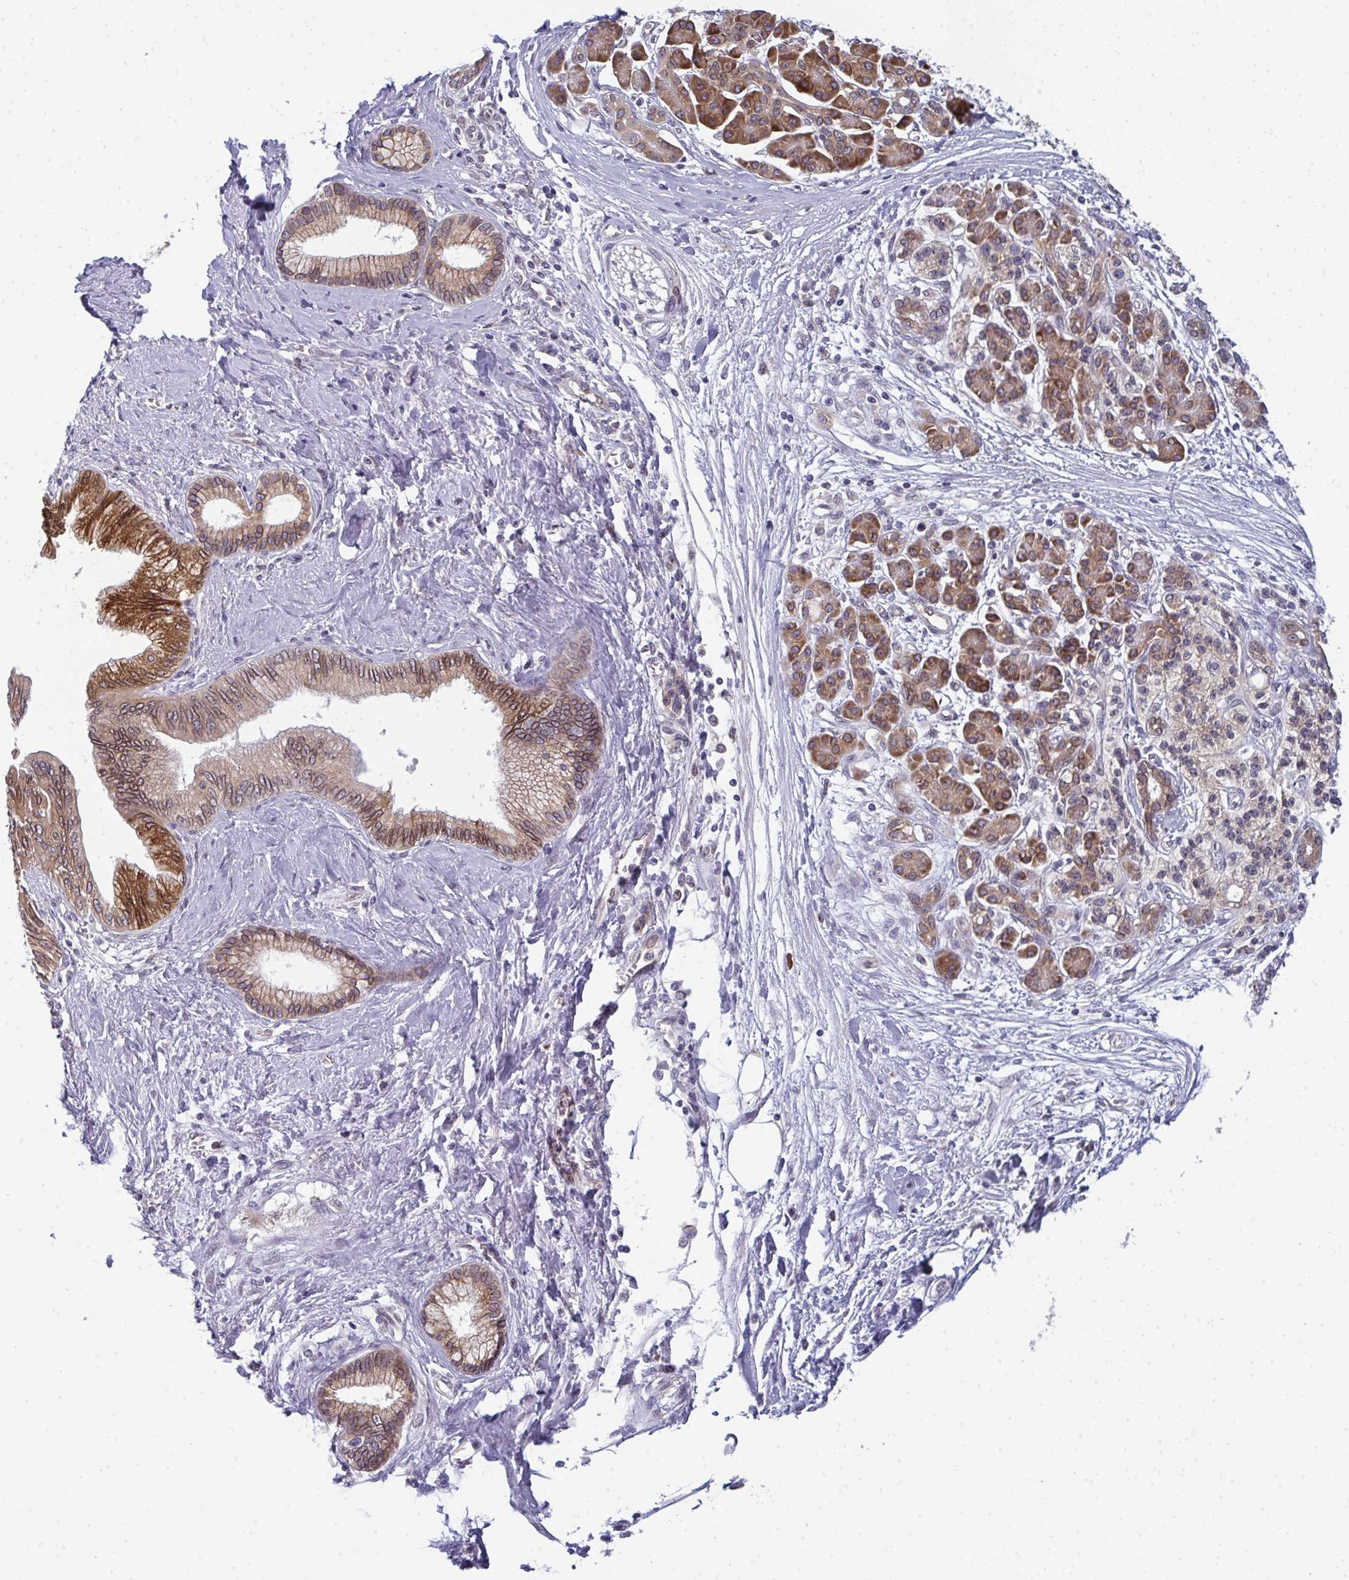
{"staining": {"intensity": "moderate", "quantity": ">75%", "location": "cytoplasmic/membranous"}, "tissue": "pancreatic cancer", "cell_type": "Tumor cells", "image_type": "cancer", "snomed": [{"axis": "morphology", "description": "Adenocarcinoma, NOS"}, {"axis": "topography", "description": "Pancreas"}], "caption": "A medium amount of moderate cytoplasmic/membranous expression is identified in approximately >75% of tumor cells in pancreatic adenocarcinoma tissue.", "gene": "LYSMD4", "patient": {"sex": "female", "age": 77}}